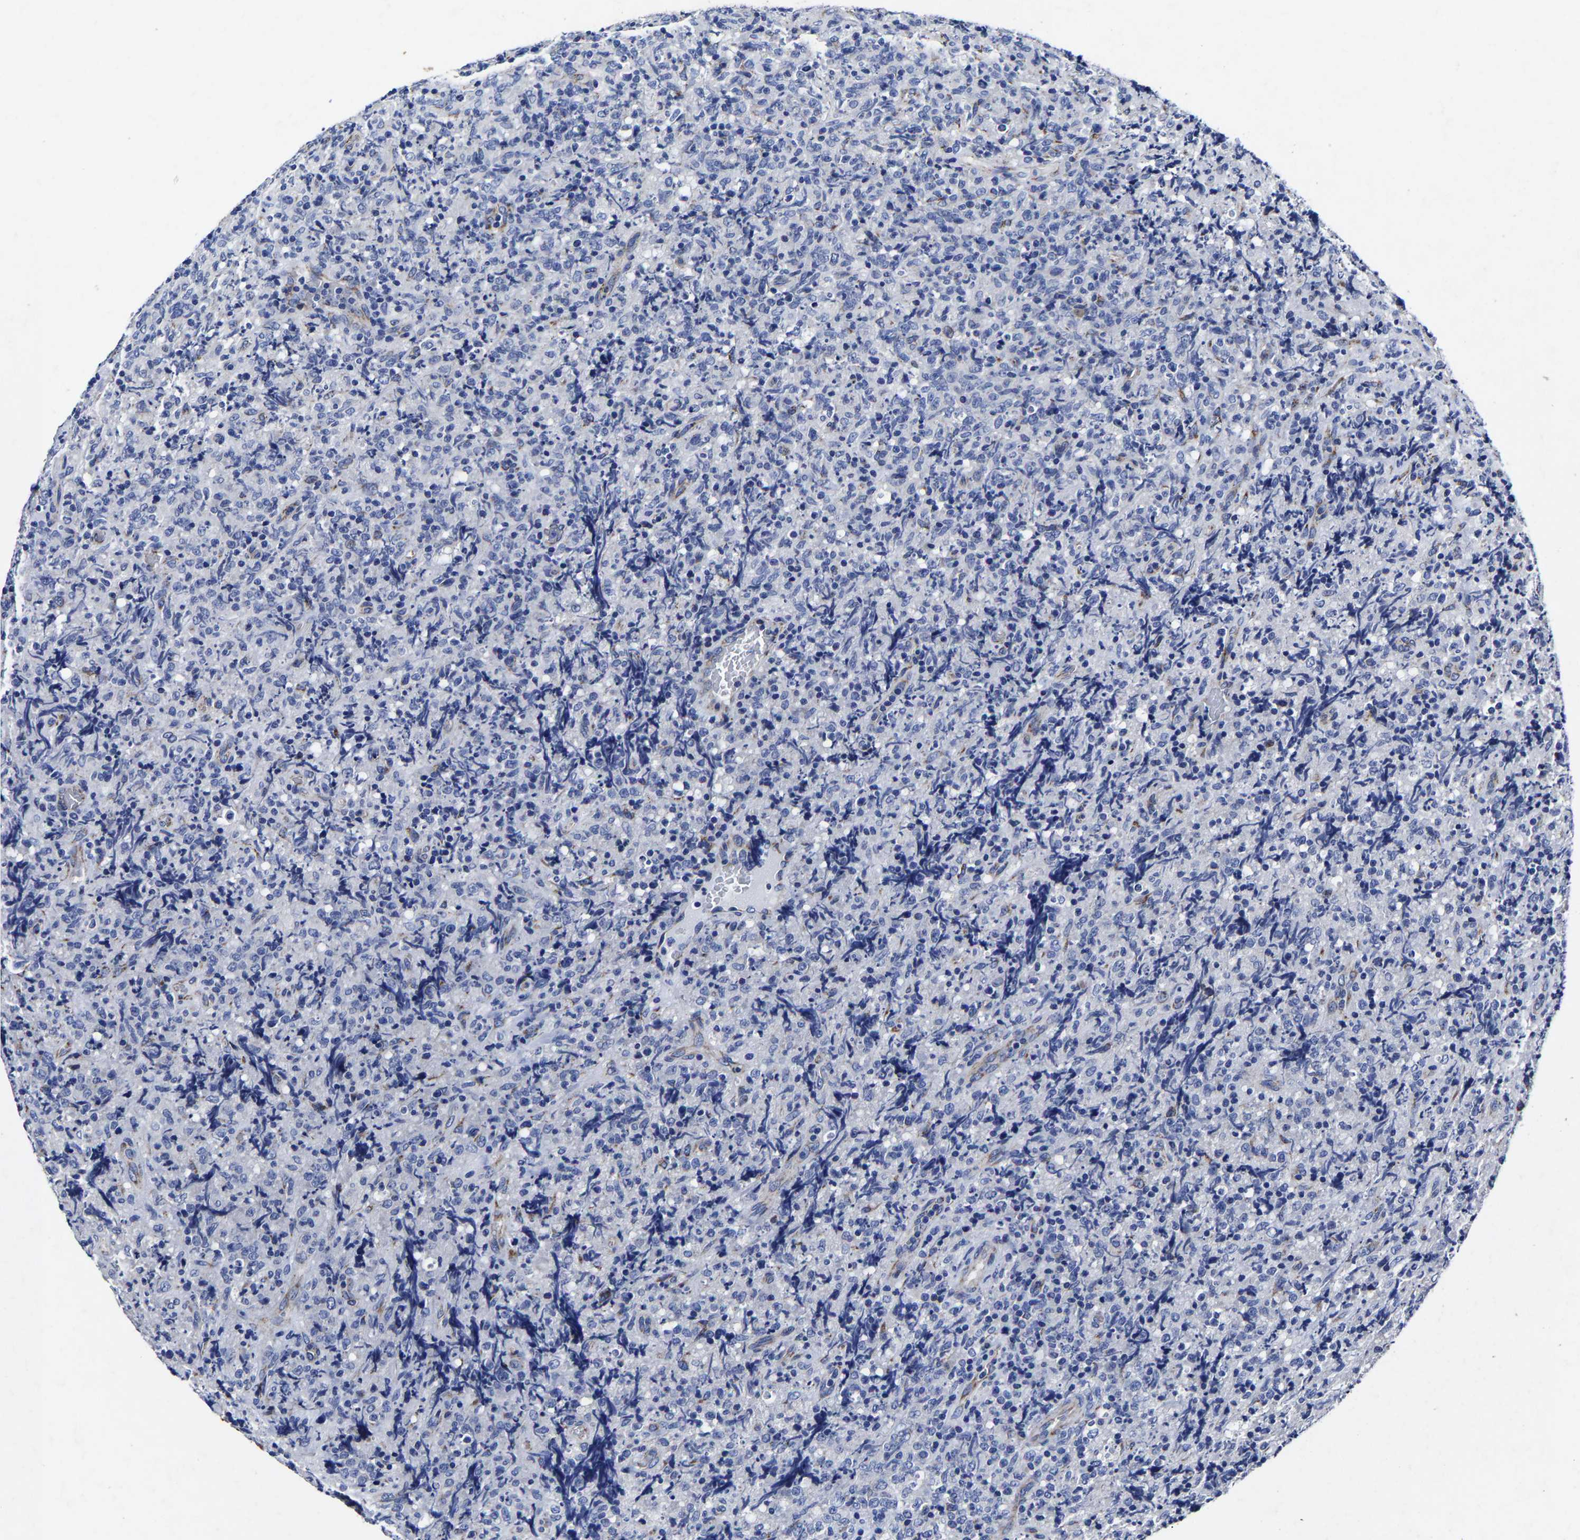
{"staining": {"intensity": "negative", "quantity": "none", "location": "none"}, "tissue": "lymphoma", "cell_type": "Tumor cells", "image_type": "cancer", "snomed": [{"axis": "morphology", "description": "Malignant lymphoma, non-Hodgkin's type, High grade"}, {"axis": "topography", "description": "Tonsil"}], "caption": "Tumor cells are negative for protein expression in human high-grade malignant lymphoma, non-Hodgkin's type.", "gene": "AASS", "patient": {"sex": "female", "age": 36}}